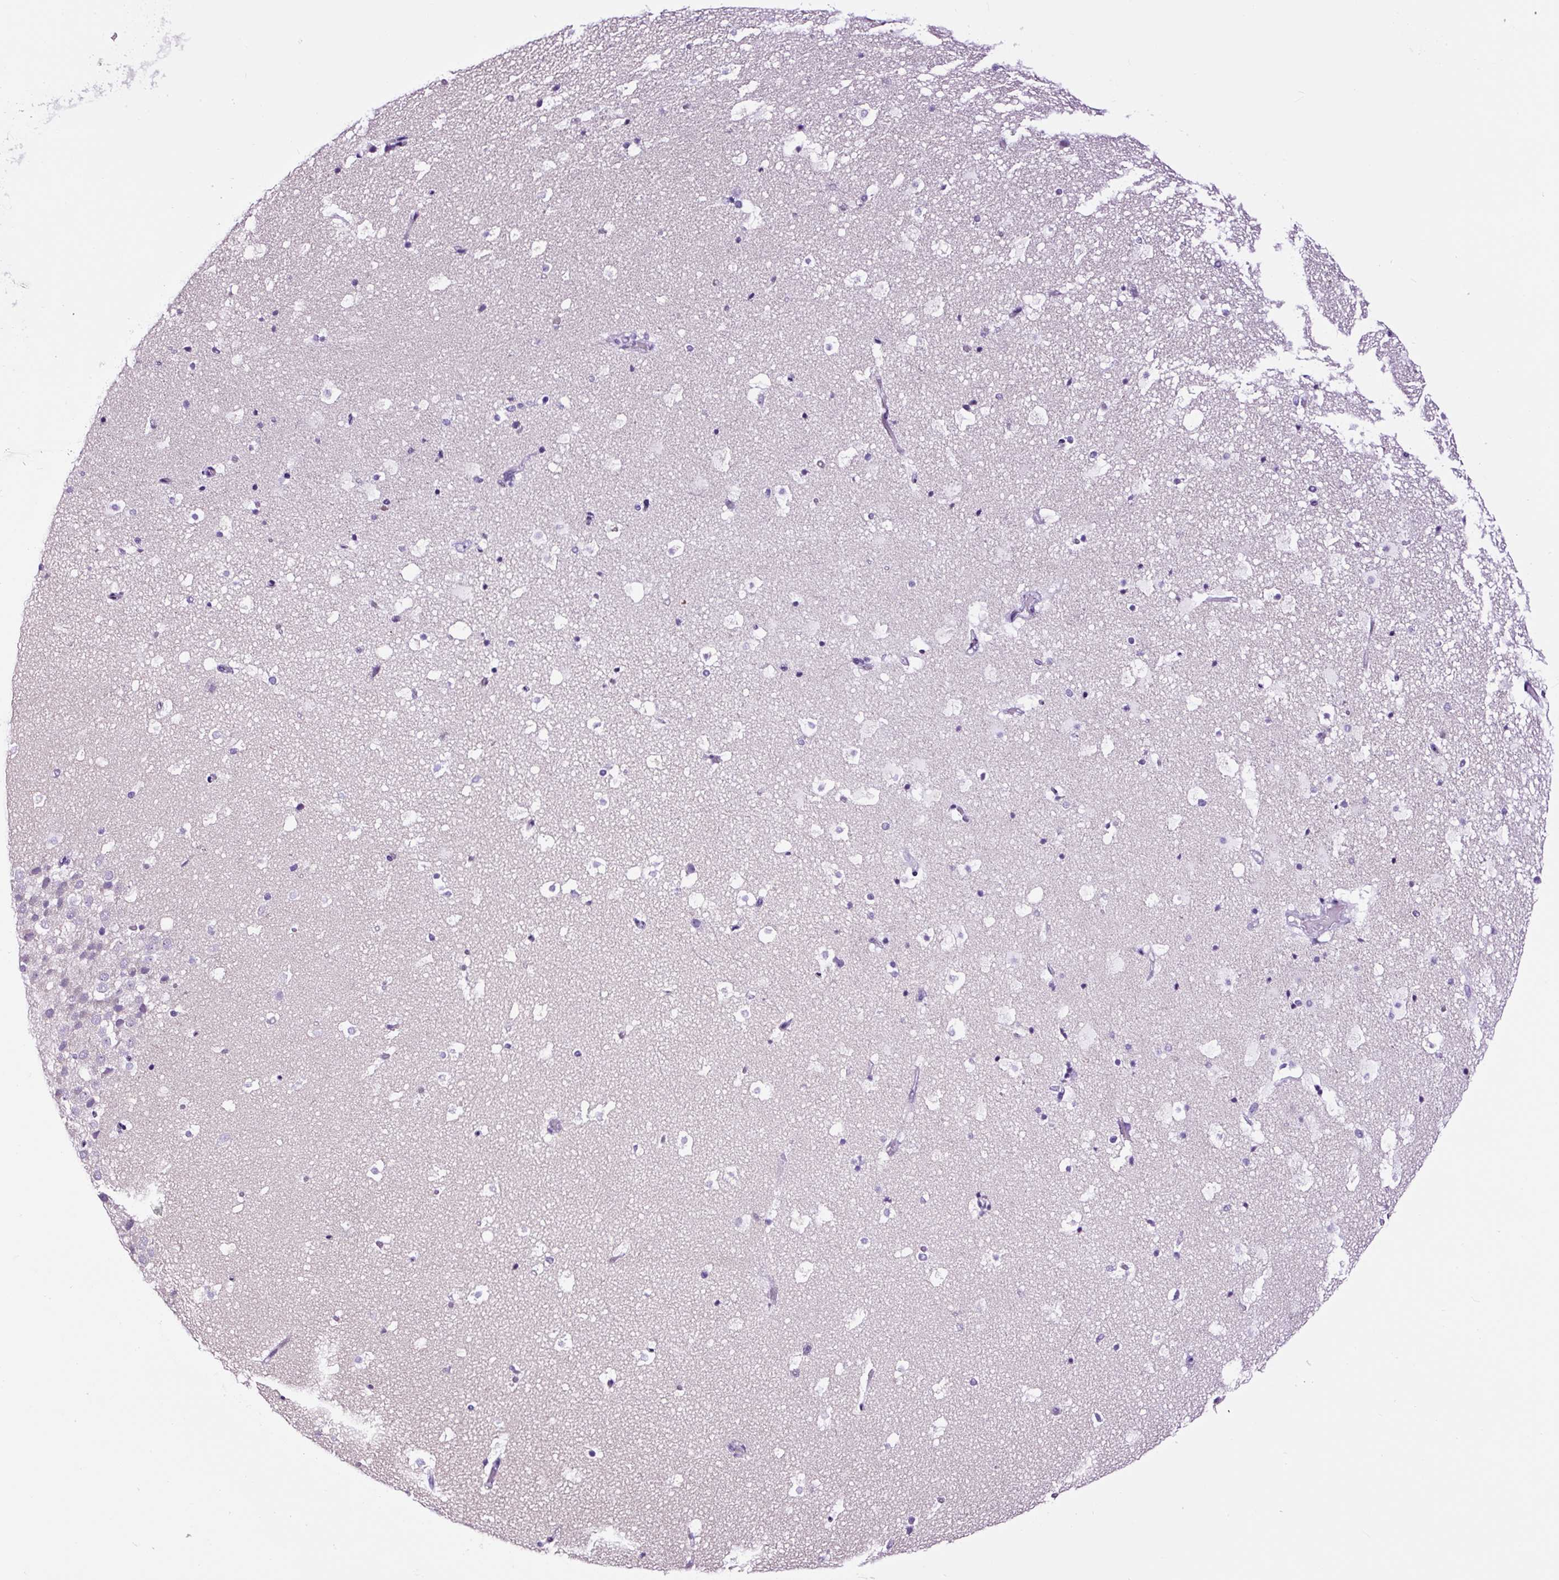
{"staining": {"intensity": "negative", "quantity": "none", "location": "none"}, "tissue": "hippocampus", "cell_type": "Glial cells", "image_type": "normal", "snomed": [{"axis": "morphology", "description": "Normal tissue, NOS"}, {"axis": "topography", "description": "Hippocampus"}], "caption": "Immunohistochemical staining of unremarkable human hippocampus exhibits no significant positivity in glial cells.", "gene": "FBXL7", "patient": {"sex": "male", "age": 37}}